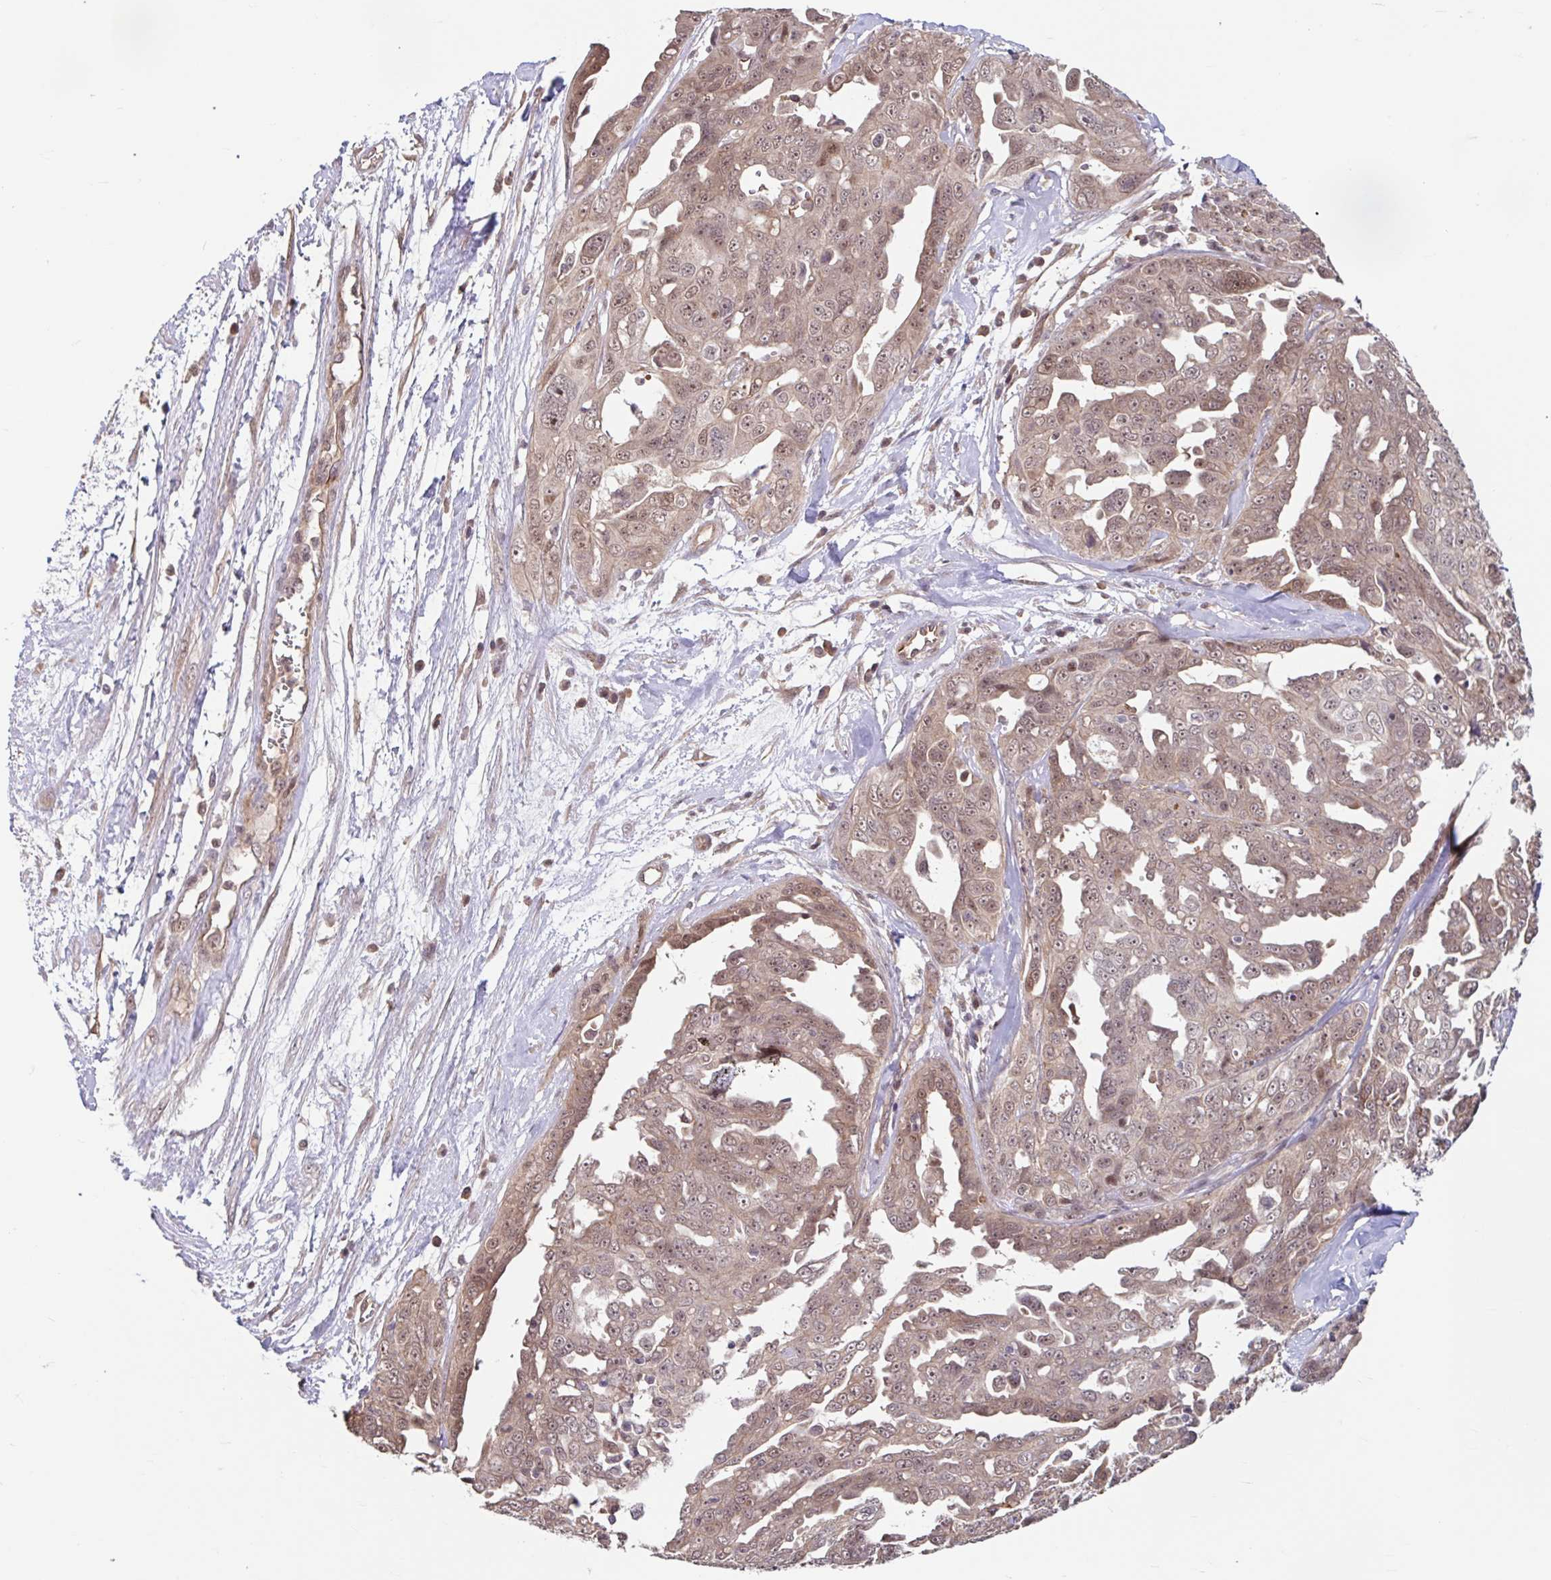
{"staining": {"intensity": "moderate", "quantity": ">75%", "location": "nuclear"}, "tissue": "ovarian cancer", "cell_type": "Tumor cells", "image_type": "cancer", "snomed": [{"axis": "morphology", "description": "Carcinoma, endometroid"}, {"axis": "topography", "description": "Ovary"}], "caption": "Ovarian endometroid carcinoma was stained to show a protein in brown. There is medium levels of moderate nuclear positivity in about >75% of tumor cells. The protein of interest is stained brown, and the nuclei are stained in blue (DAB (3,3'-diaminobenzidine) IHC with brightfield microscopy, high magnification).", "gene": "STYXL1", "patient": {"sex": "female", "age": 70}}